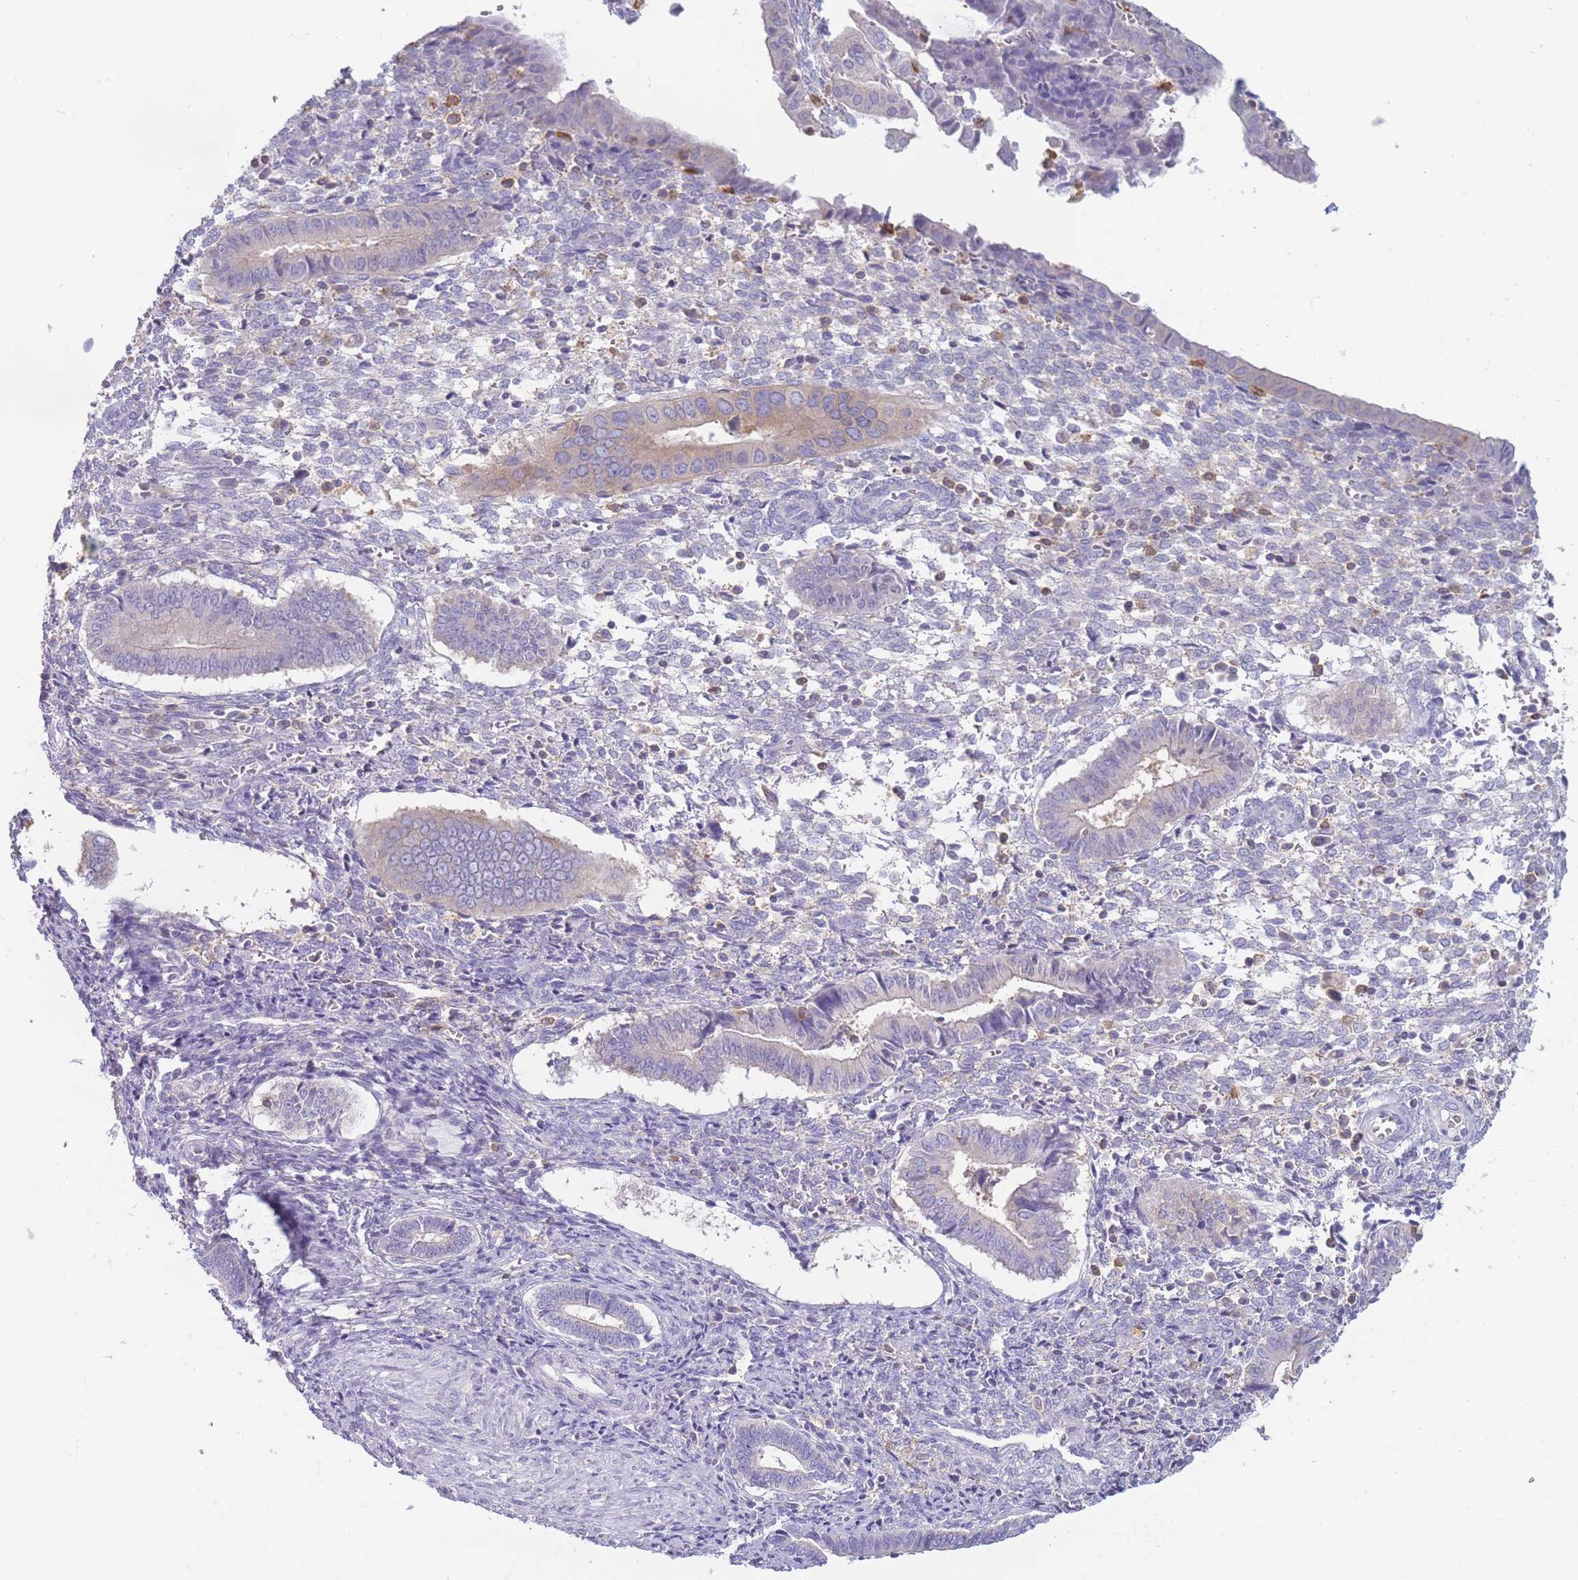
{"staining": {"intensity": "negative", "quantity": "none", "location": "none"}, "tissue": "endometrium", "cell_type": "Cells in endometrial stroma", "image_type": "normal", "snomed": [{"axis": "morphology", "description": "Normal tissue, NOS"}, {"axis": "topography", "description": "Other"}, {"axis": "topography", "description": "Endometrium"}], "caption": "An IHC image of normal endometrium is shown. There is no staining in cells in endometrial stroma of endometrium. (DAB (3,3'-diaminobenzidine) immunohistochemistry (IHC) with hematoxylin counter stain).", "gene": "ST3GAL4", "patient": {"sex": "female", "age": 44}}